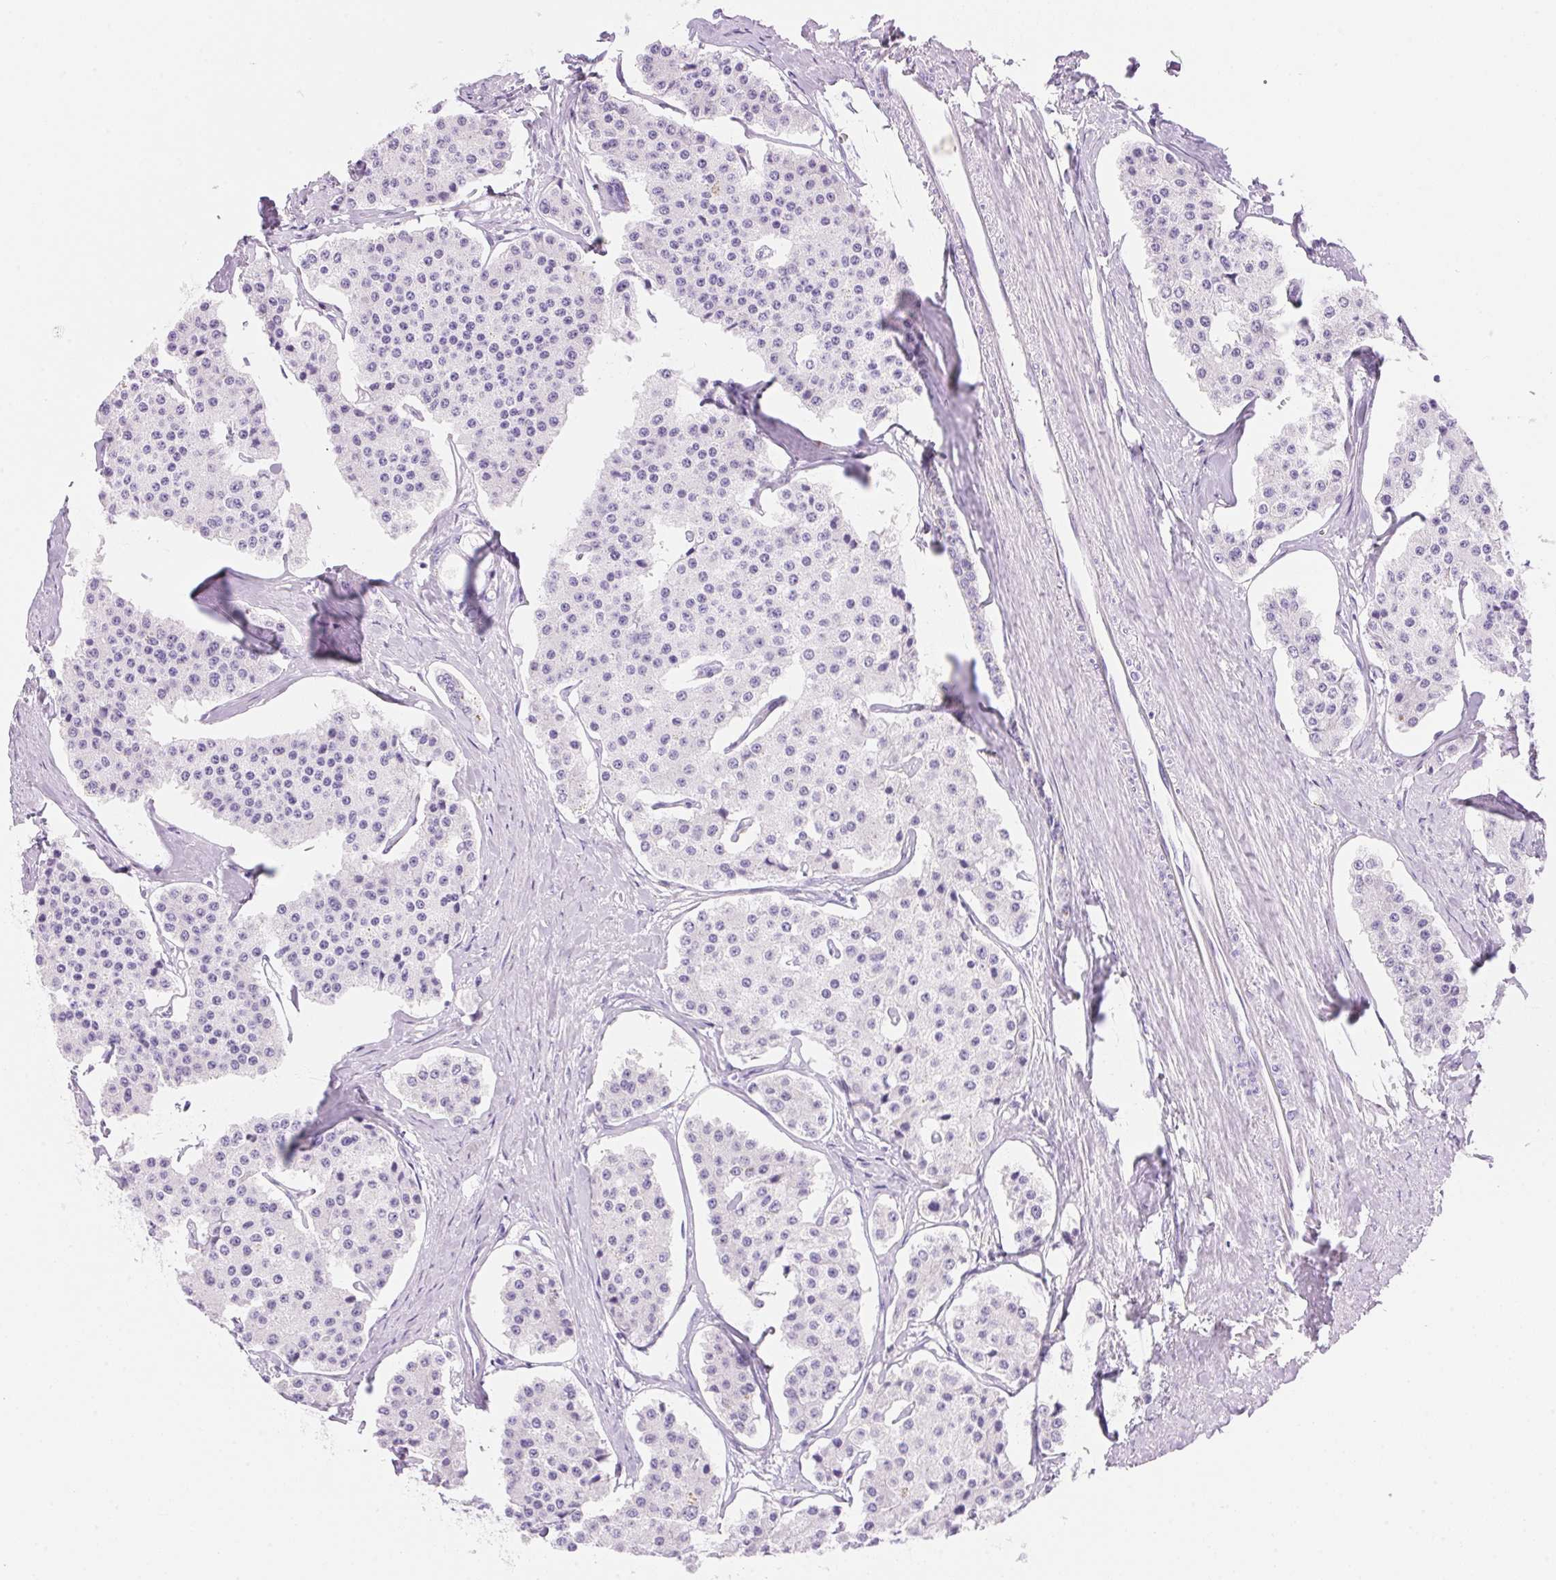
{"staining": {"intensity": "negative", "quantity": "none", "location": "none"}, "tissue": "carcinoid", "cell_type": "Tumor cells", "image_type": "cancer", "snomed": [{"axis": "morphology", "description": "Carcinoid, malignant, NOS"}, {"axis": "topography", "description": "Small intestine"}], "caption": "Protein analysis of malignant carcinoid exhibits no significant staining in tumor cells.", "gene": "DHCR24", "patient": {"sex": "female", "age": 65}}